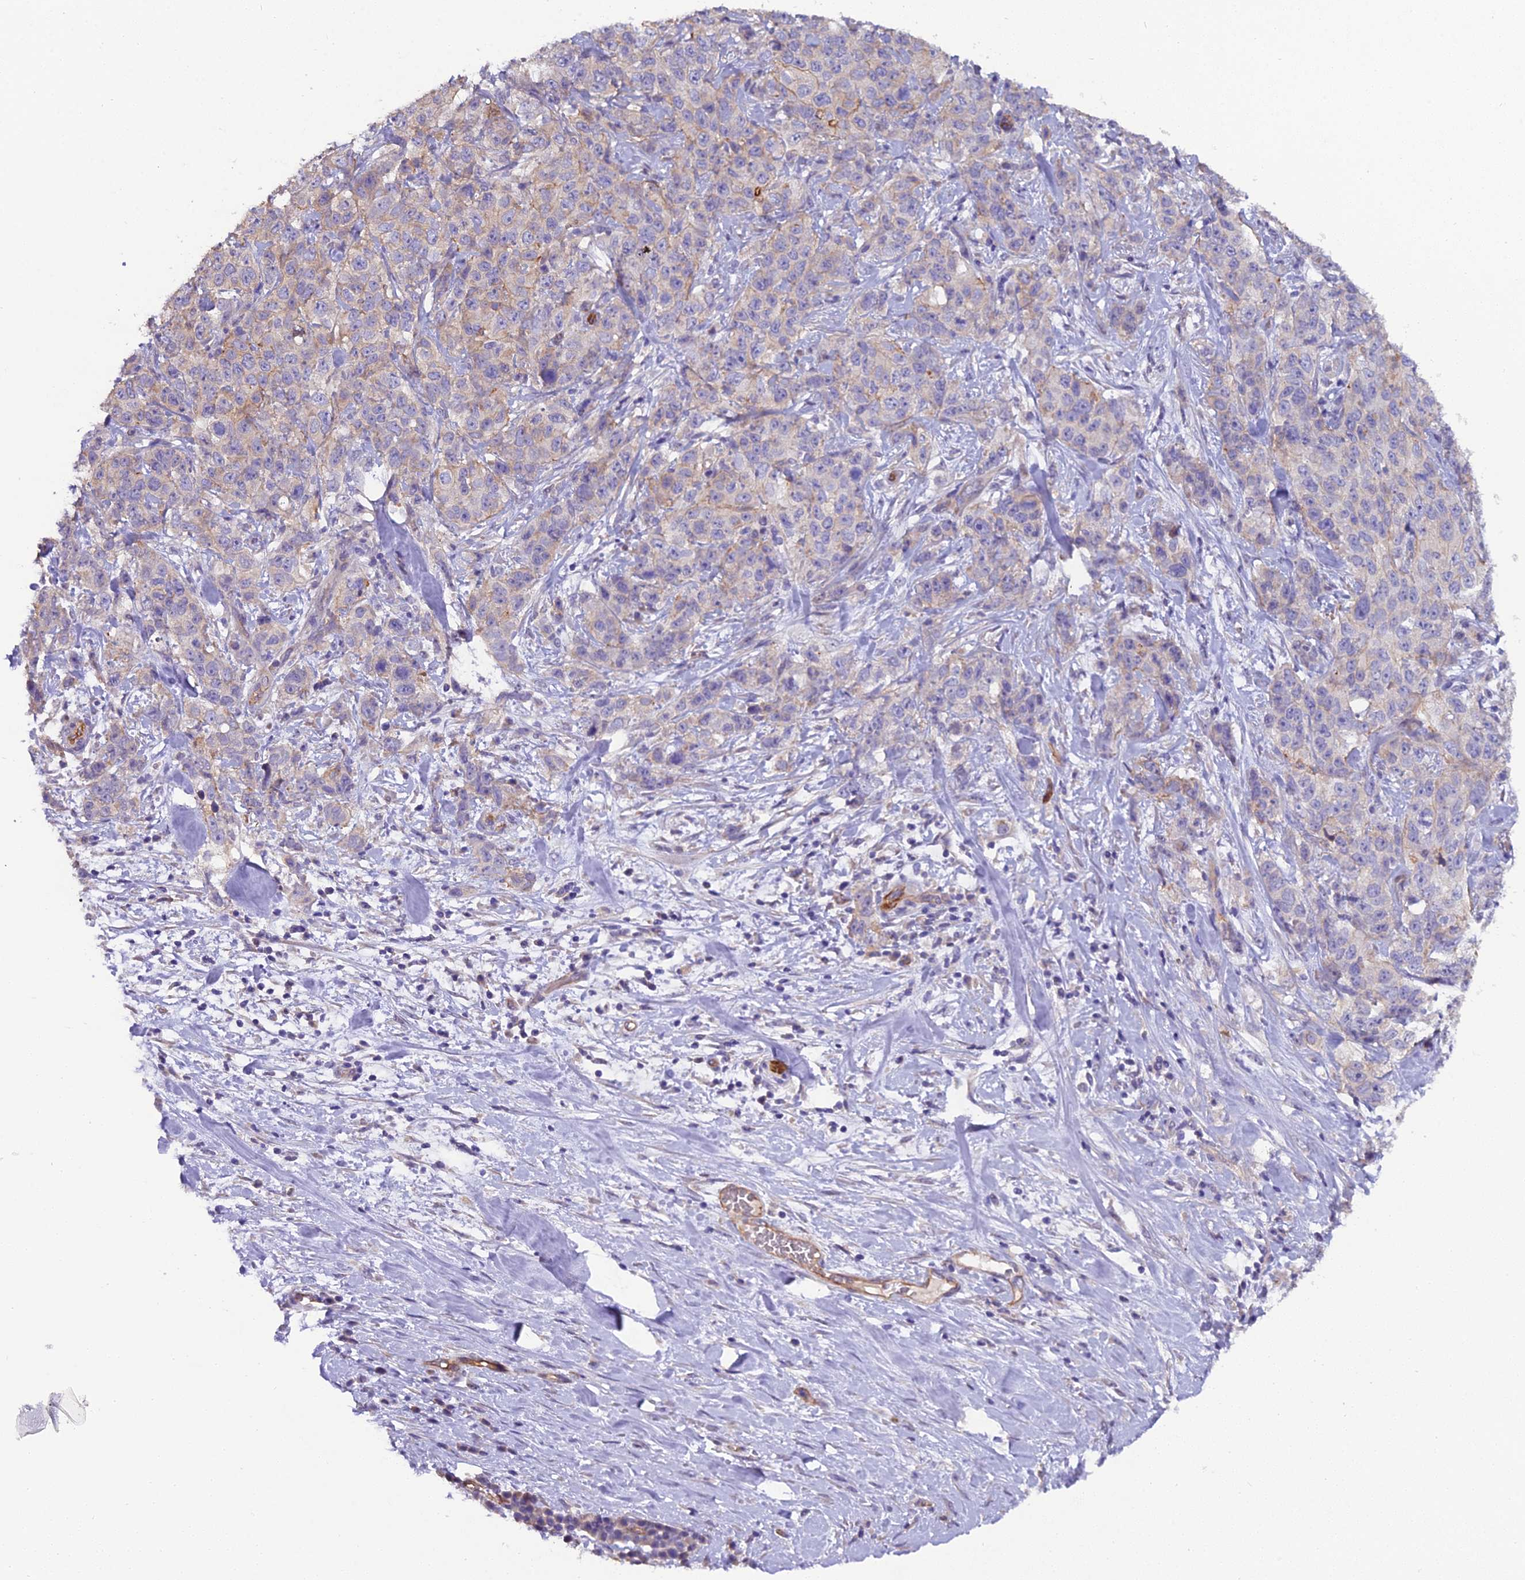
{"staining": {"intensity": "moderate", "quantity": "<25%", "location": "cytoplasmic/membranous"}, "tissue": "stomach cancer", "cell_type": "Tumor cells", "image_type": "cancer", "snomed": [{"axis": "morphology", "description": "Adenocarcinoma, NOS"}, {"axis": "topography", "description": "Stomach"}], "caption": "Moderate cytoplasmic/membranous positivity is appreciated in about <25% of tumor cells in adenocarcinoma (stomach).", "gene": "CFAP47", "patient": {"sex": "male", "age": 48}}